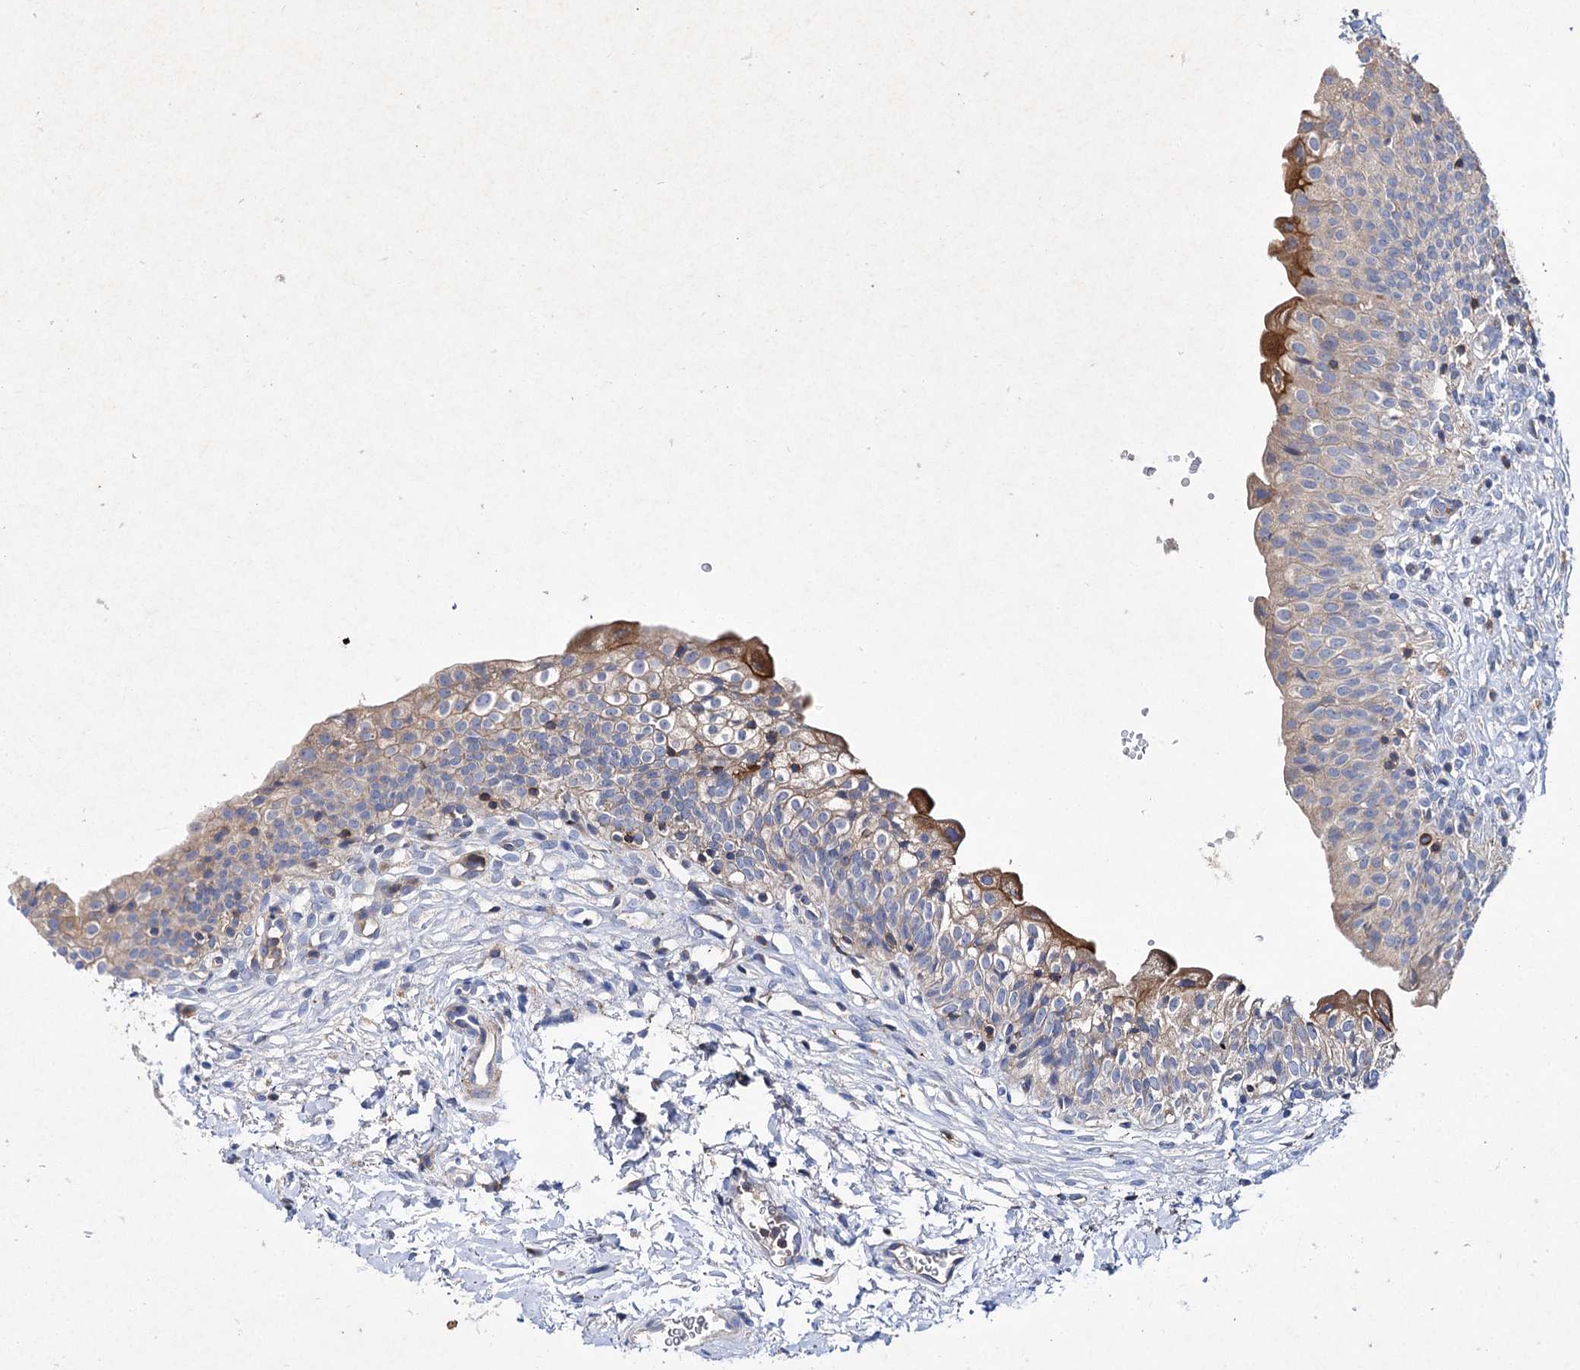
{"staining": {"intensity": "strong", "quantity": "<25%", "location": "cytoplasmic/membranous"}, "tissue": "urinary bladder", "cell_type": "Urothelial cells", "image_type": "normal", "snomed": [{"axis": "morphology", "description": "Normal tissue, NOS"}, {"axis": "topography", "description": "Urinary bladder"}], "caption": "About <25% of urothelial cells in normal urinary bladder exhibit strong cytoplasmic/membranous protein positivity as visualized by brown immunohistochemical staining.", "gene": "UBASH3B", "patient": {"sex": "male", "age": 55}}